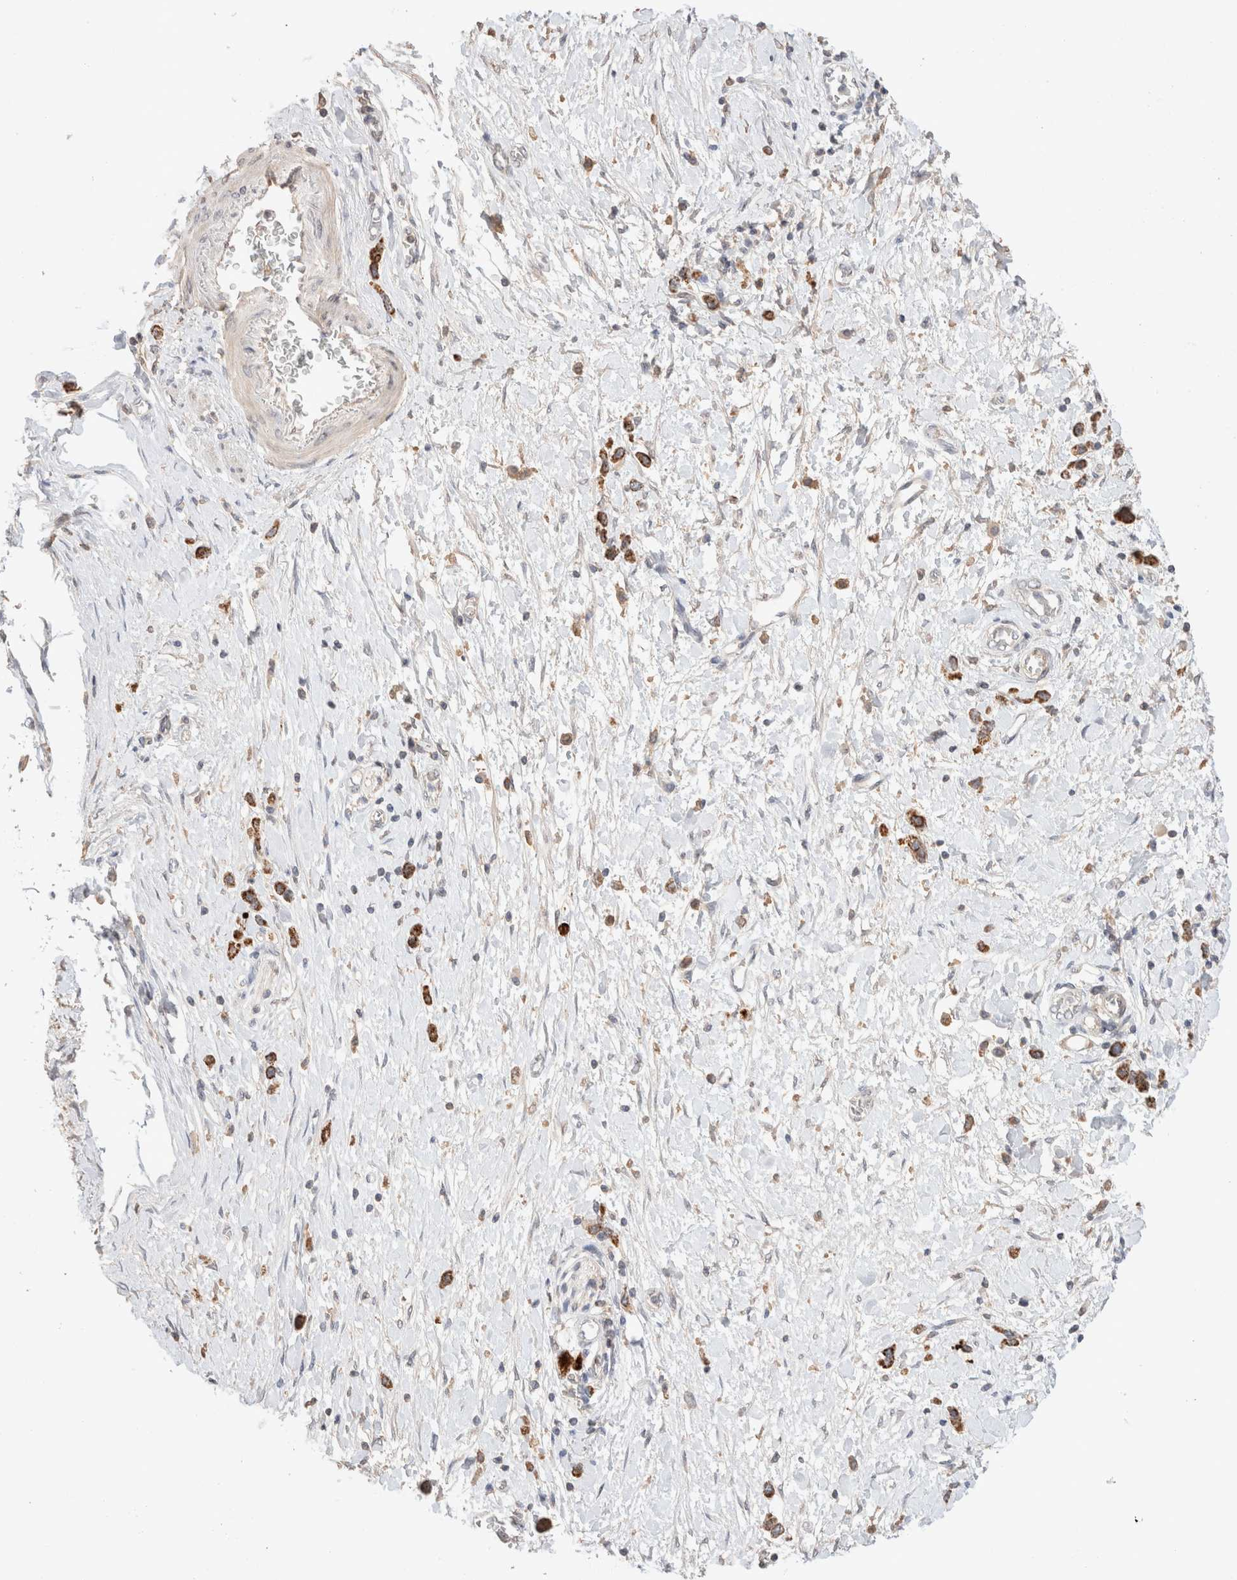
{"staining": {"intensity": "moderate", "quantity": ">75%", "location": "cytoplasmic/membranous"}, "tissue": "stomach cancer", "cell_type": "Tumor cells", "image_type": "cancer", "snomed": [{"axis": "morphology", "description": "Adenocarcinoma, NOS"}, {"axis": "topography", "description": "Stomach"}], "caption": "Moderate cytoplasmic/membranous positivity is seen in about >75% of tumor cells in adenocarcinoma (stomach).", "gene": "TRIM41", "patient": {"sex": "female", "age": 65}}